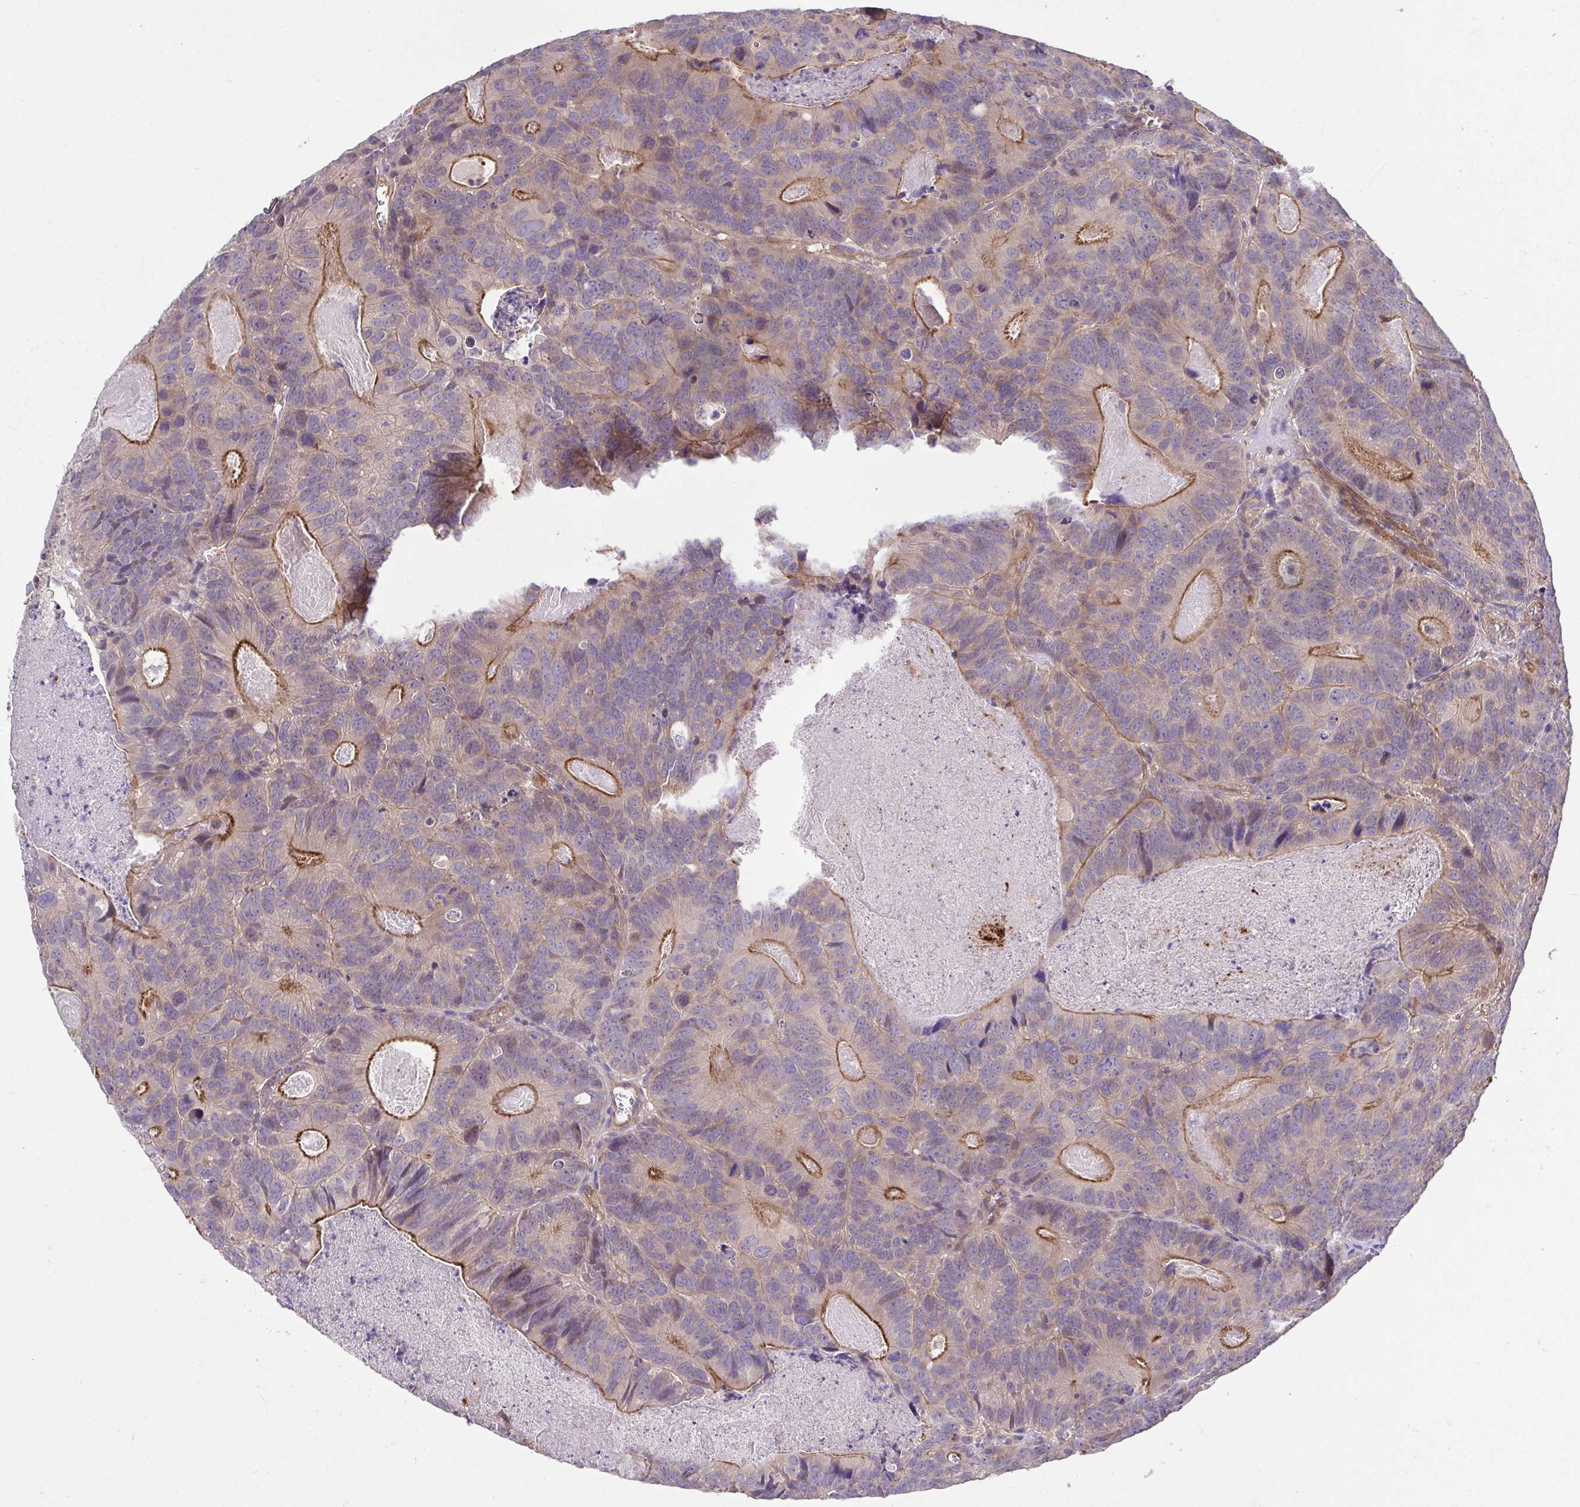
{"staining": {"intensity": "moderate", "quantity": "25%-75%", "location": "cytoplasmic/membranous"}, "tissue": "head and neck cancer", "cell_type": "Tumor cells", "image_type": "cancer", "snomed": [{"axis": "morphology", "description": "Adenocarcinoma, NOS"}, {"axis": "topography", "description": "Head-Neck"}], "caption": "Head and neck cancer was stained to show a protein in brown. There is medium levels of moderate cytoplasmic/membranous positivity in about 25%-75% of tumor cells. Using DAB (brown) and hematoxylin (blue) stains, captured at high magnification using brightfield microscopy.", "gene": "IDE", "patient": {"sex": "male", "age": 62}}